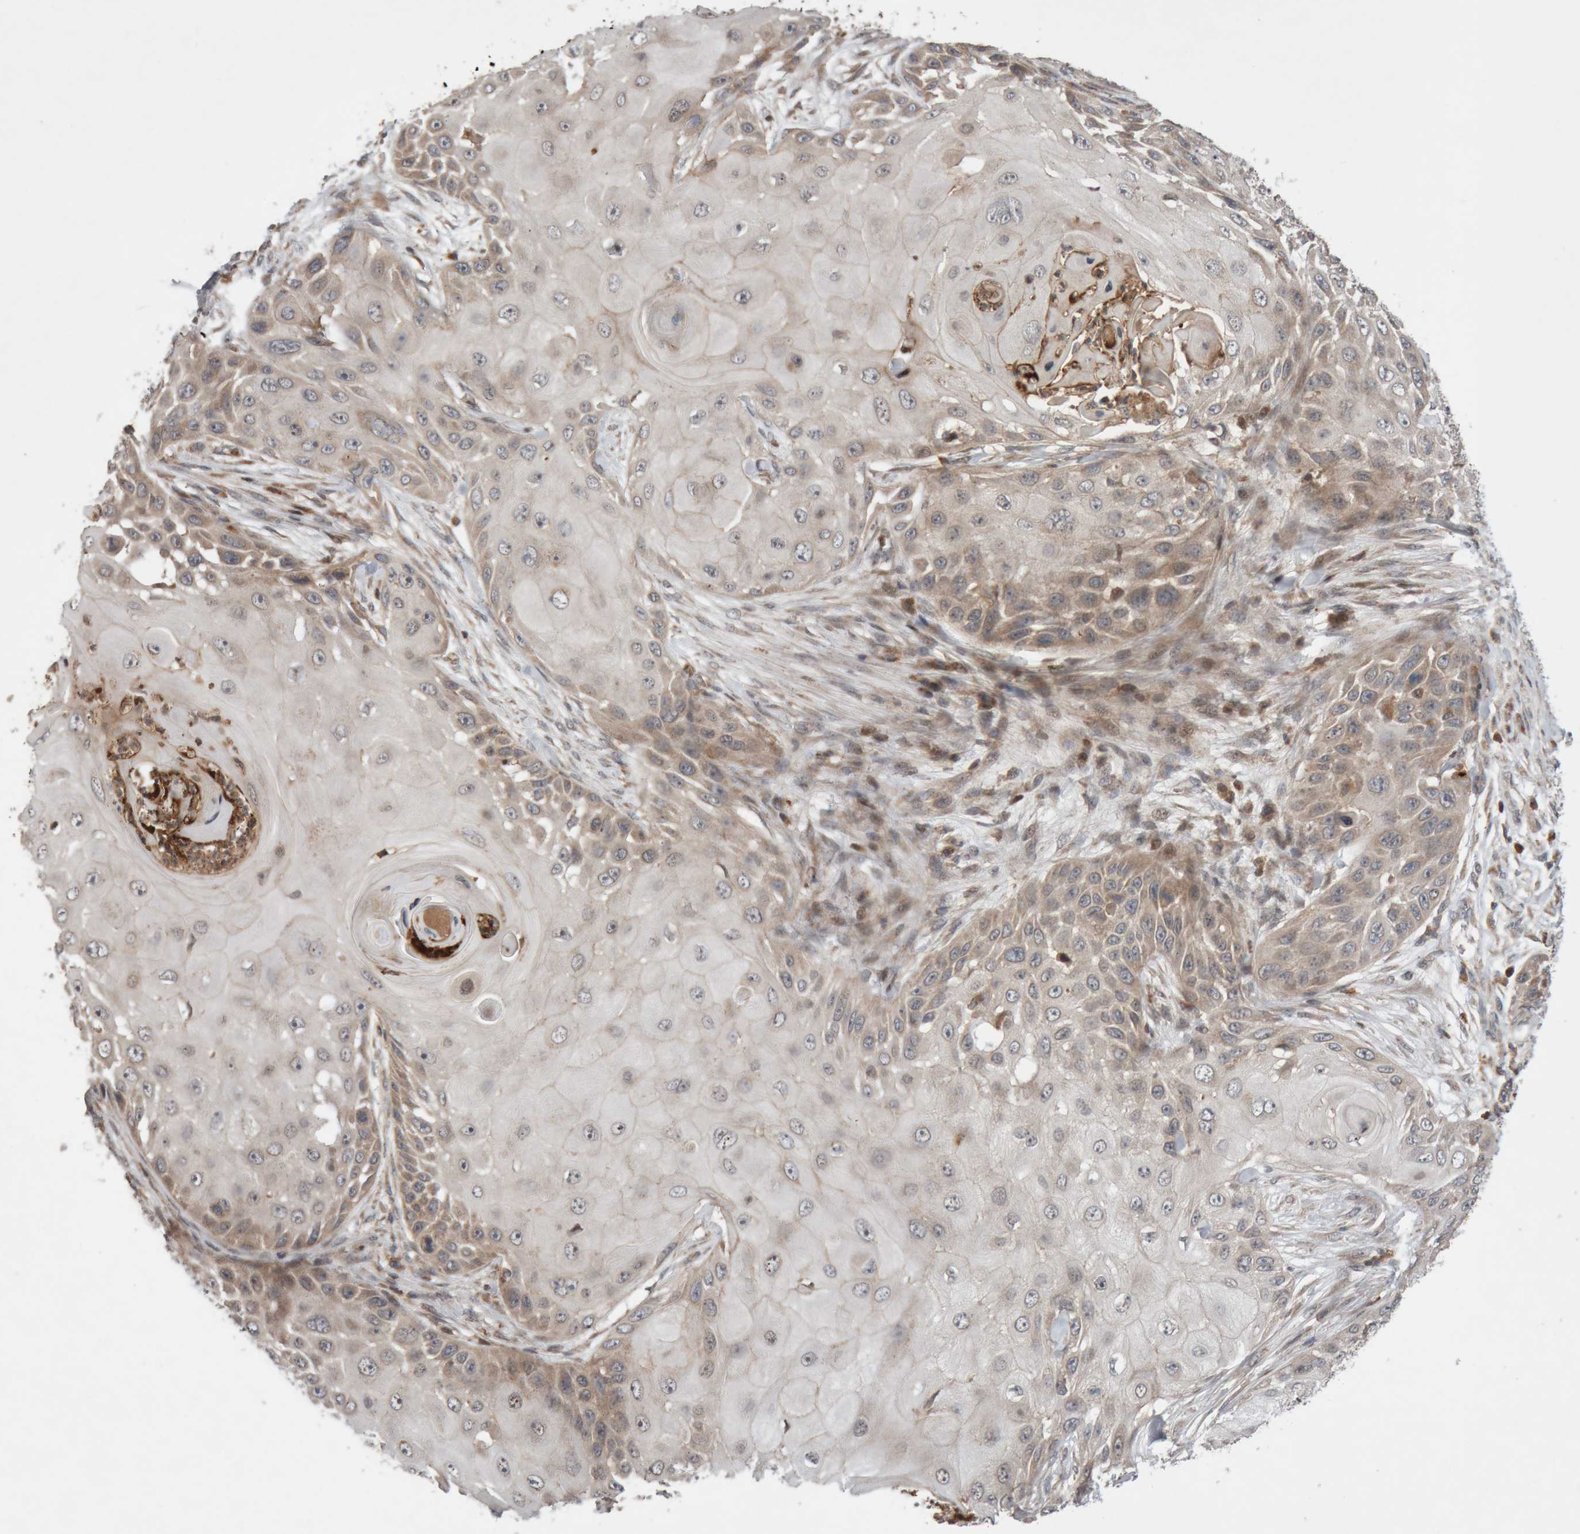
{"staining": {"intensity": "weak", "quantity": "25%-75%", "location": "cytoplasmic/membranous"}, "tissue": "skin cancer", "cell_type": "Tumor cells", "image_type": "cancer", "snomed": [{"axis": "morphology", "description": "Squamous cell carcinoma, NOS"}, {"axis": "topography", "description": "Skin"}], "caption": "Immunohistochemistry (IHC) micrograph of neoplastic tissue: human skin cancer stained using IHC shows low levels of weak protein expression localized specifically in the cytoplasmic/membranous of tumor cells, appearing as a cytoplasmic/membranous brown color.", "gene": "KIF21B", "patient": {"sex": "female", "age": 44}}